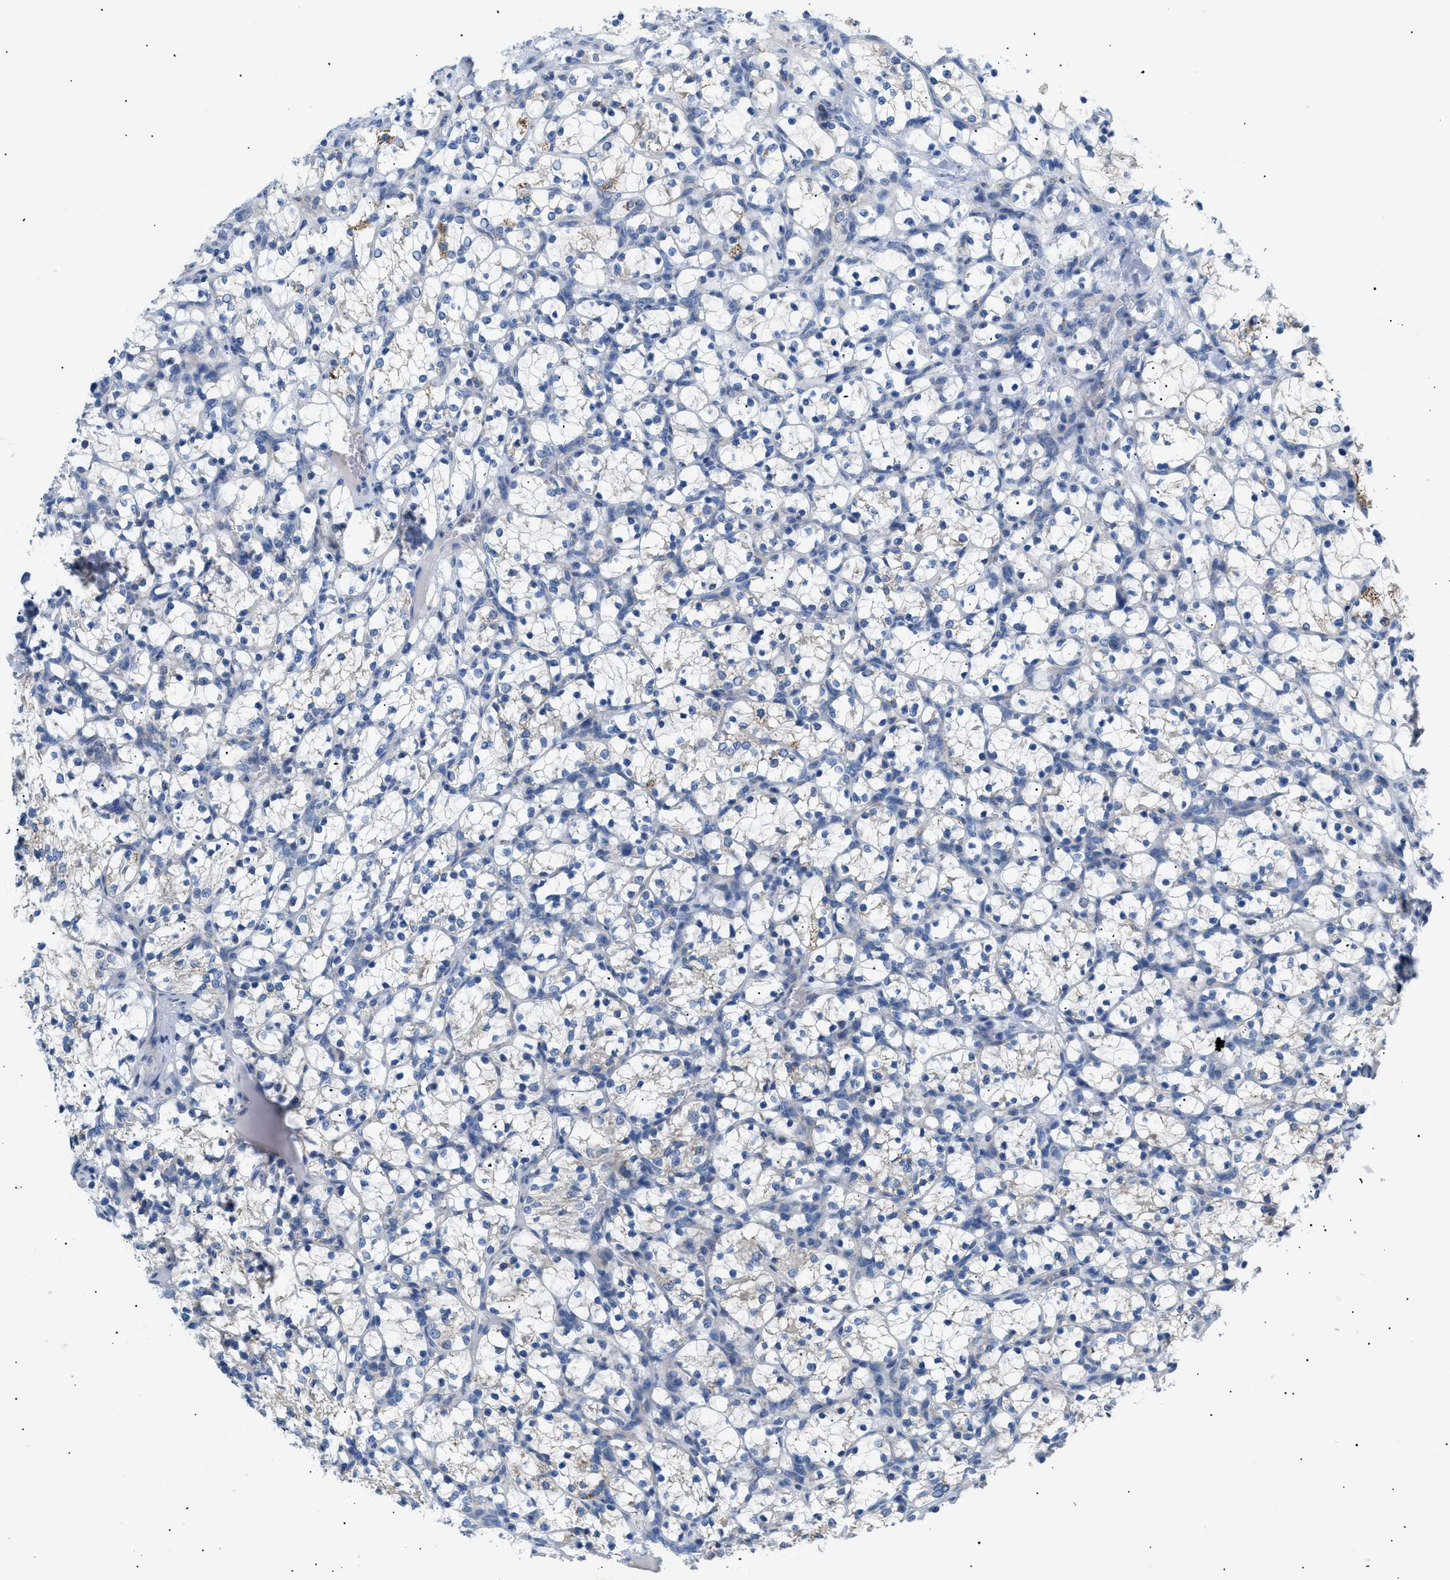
{"staining": {"intensity": "negative", "quantity": "none", "location": "none"}, "tissue": "renal cancer", "cell_type": "Tumor cells", "image_type": "cancer", "snomed": [{"axis": "morphology", "description": "Adenocarcinoma, NOS"}, {"axis": "topography", "description": "Kidney"}], "caption": "A photomicrograph of human renal cancer is negative for staining in tumor cells.", "gene": "ILDR1", "patient": {"sex": "female", "age": 69}}